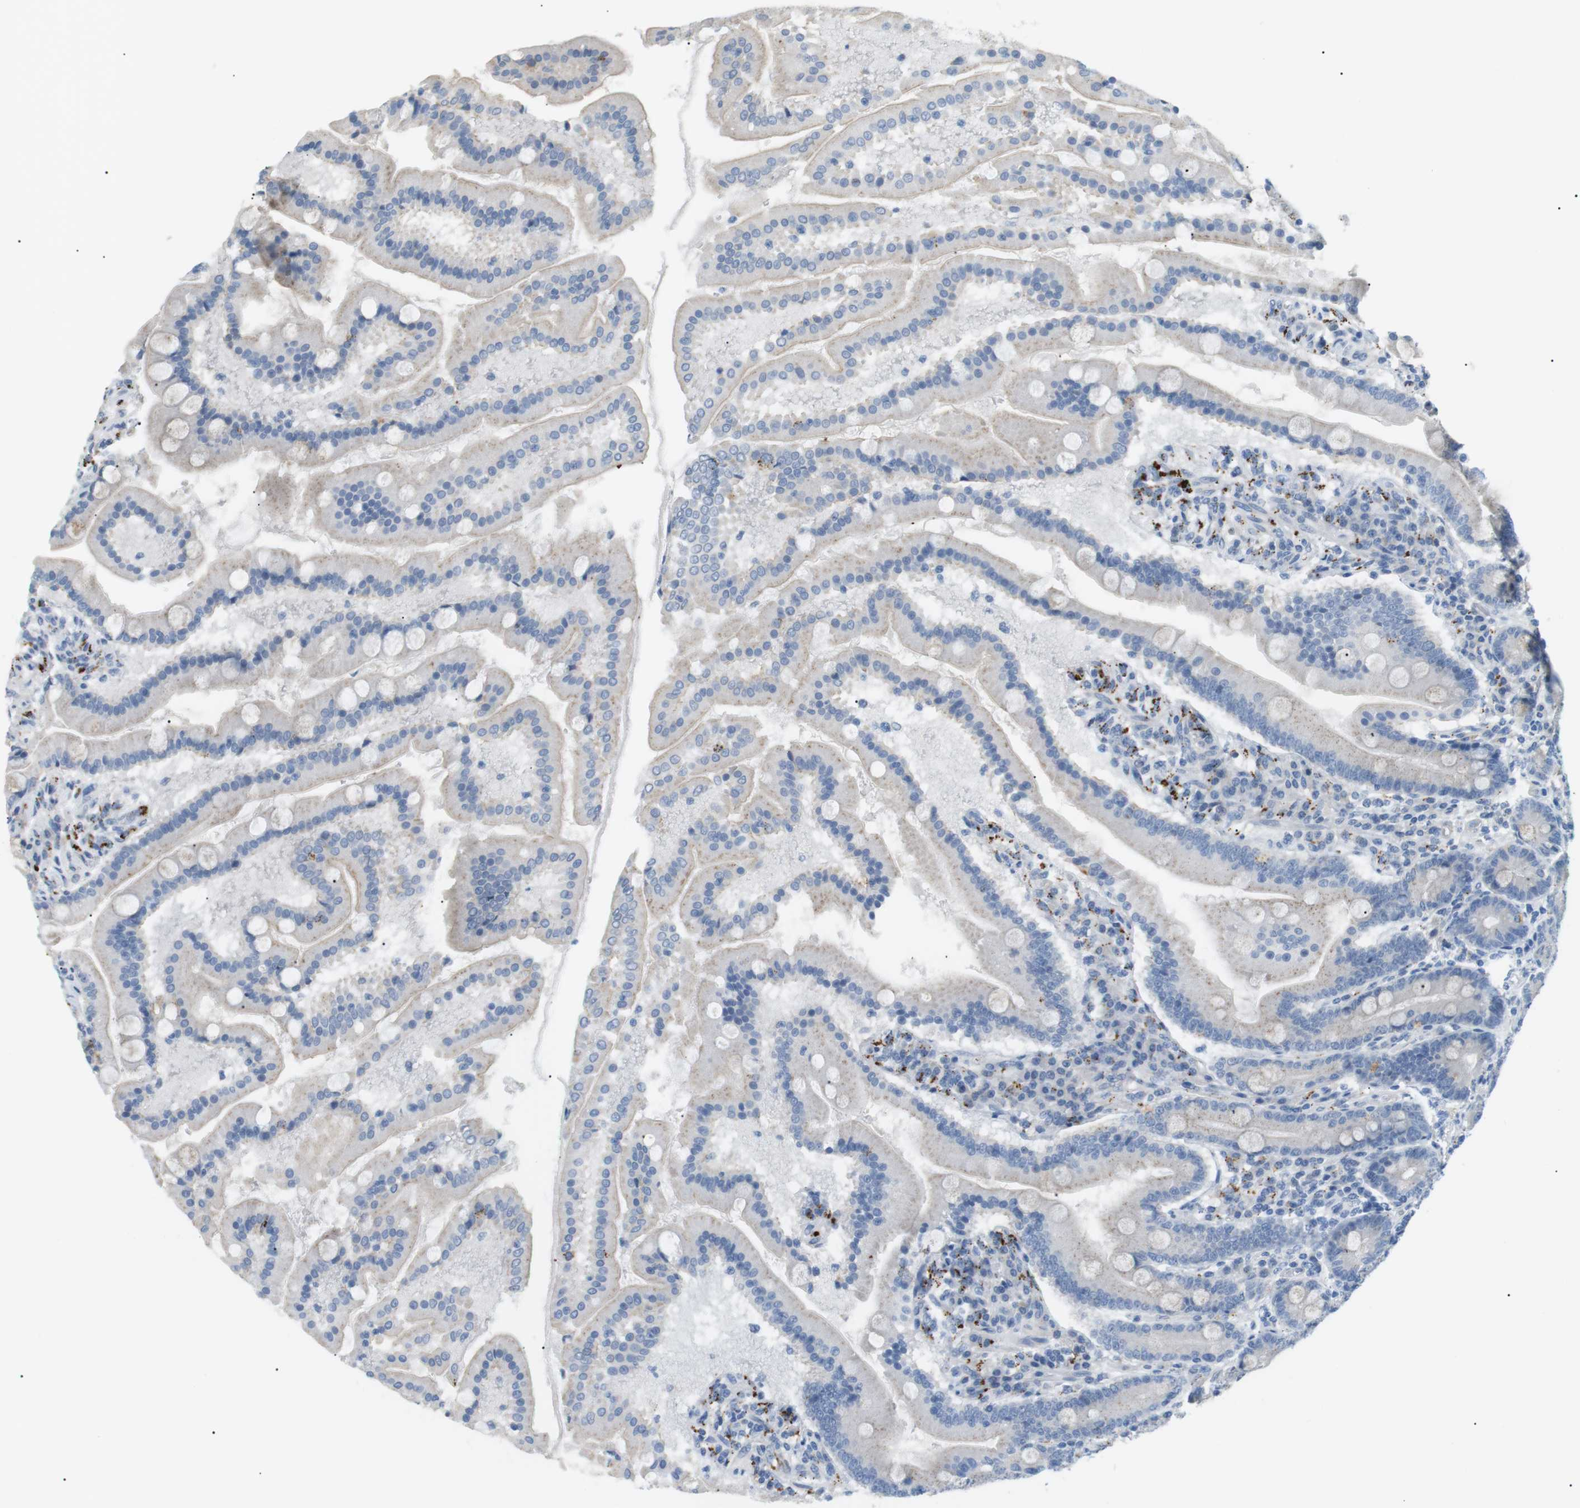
{"staining": {"intensity": "negative", "quantity": "none", "location": "none"}, "tissue": "duodenum", "cell_type": "Glandular cells", "image_type": "normal", "snomed": [{"axis": "morphology", "description": "Normal tissue, NOS"}, {"axis": "topography", "description": "Duodenum"}], "caption": "The photomicrograph displays no staining of glandular cells in unremarkable duodenum.", "gene": "B4GALNT2", "patient": {"sex": "male", "age": 50}}